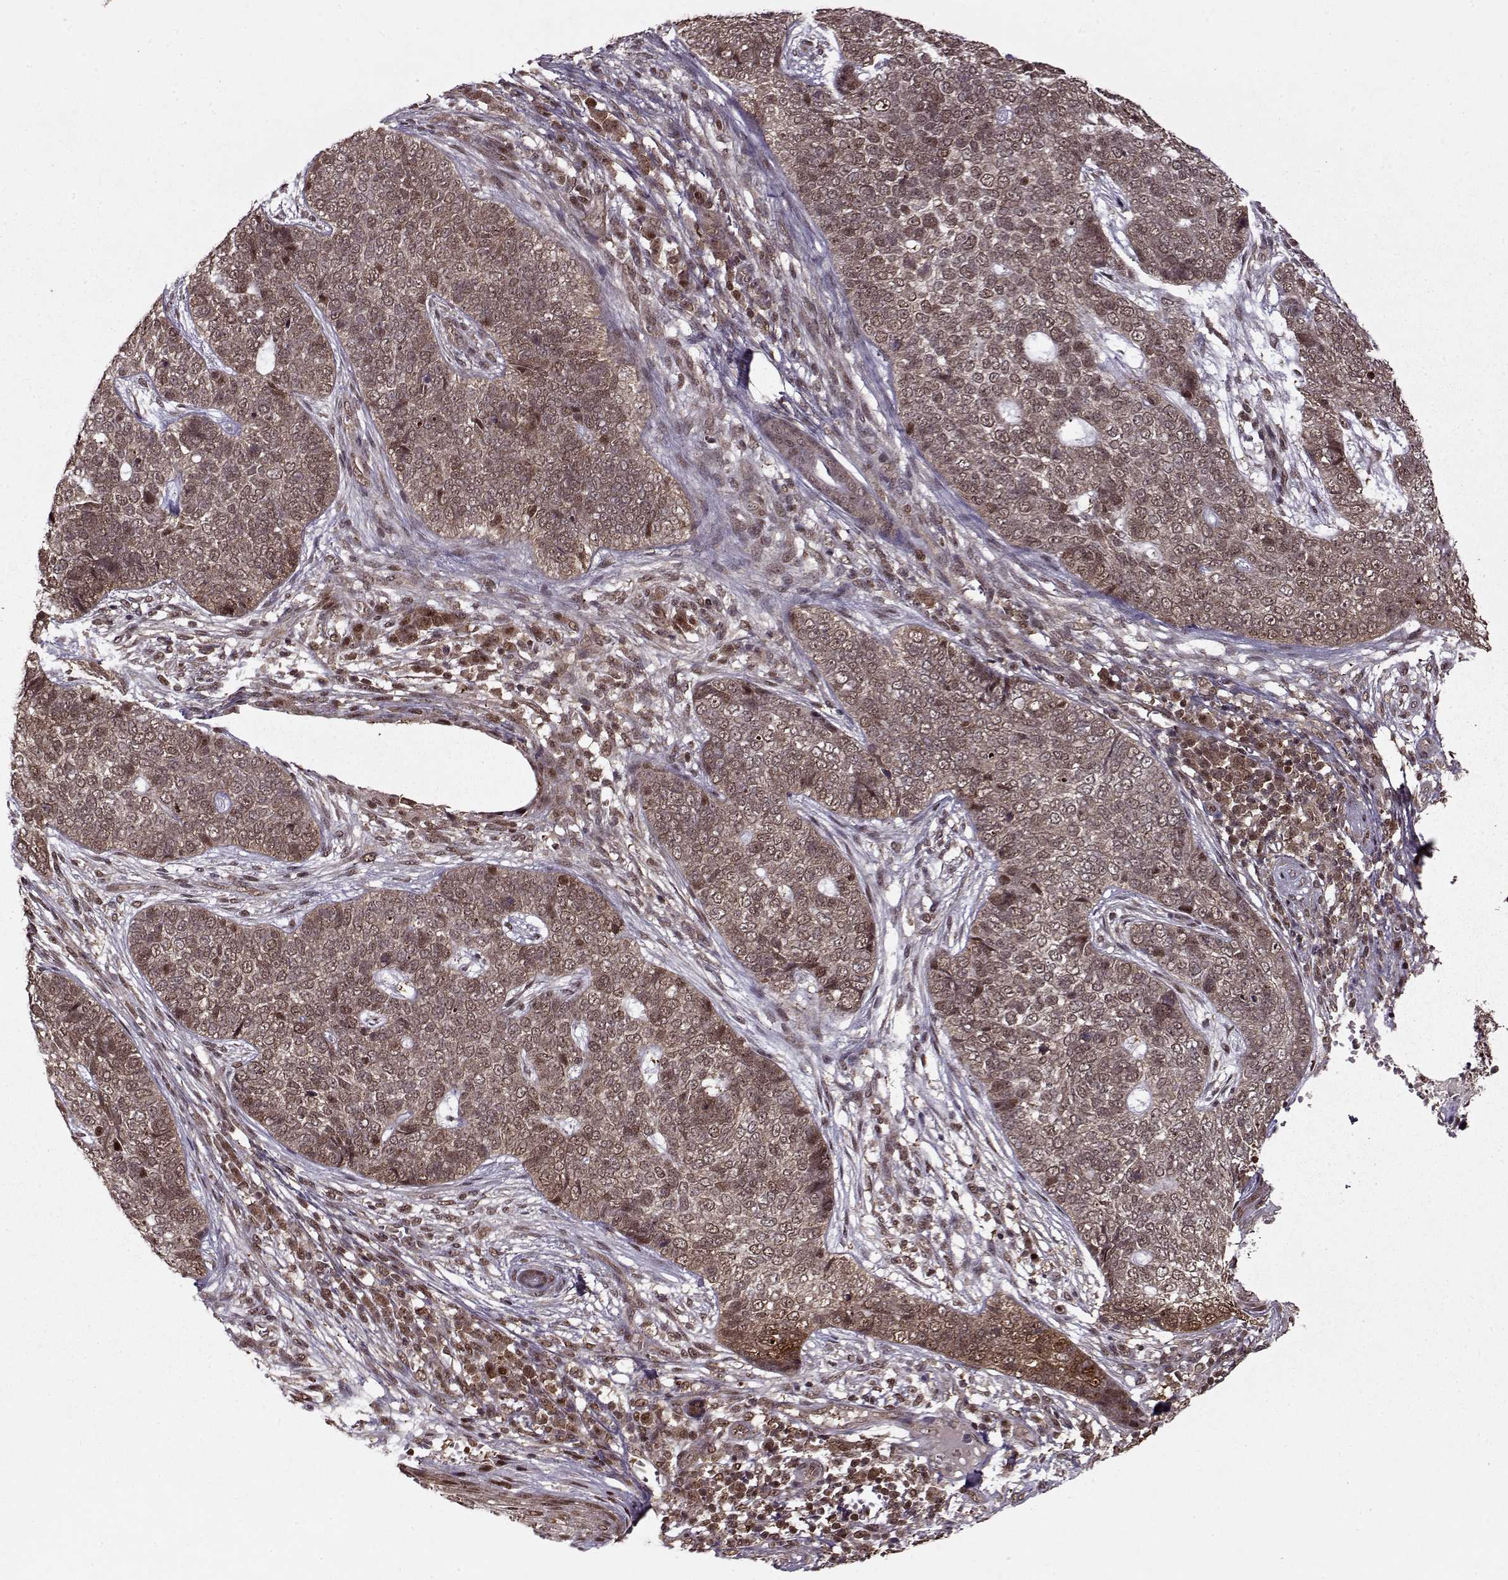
{"staining": {"intensity": "weak", "quantity": ">75%", "location": "cytoplasmic/membranous,nuclear"}, "tissue": "skin cancer", "cell_type": "Tumor cells", "image_type": "cancer", "snomed": [{"axis": "morphology", "description": "Basal cell carcinoma"}, {"axis": "topography", "description": "Skin"}], "caption": "High-magnification brightfield microscopy of basal cell carcinoma (skin) stained with DAB (brown) and counterstained with hematoxylin (blue). tumor cells exhibit weak cytoplasmic/membranous and nuclear positivity is identified in approximately>75% of cells. (brown staining indicates protein expression, while blue staining denotes nuclei).", "gene": "PSMA7", "patient": {"sex": "female", "age": 69}}